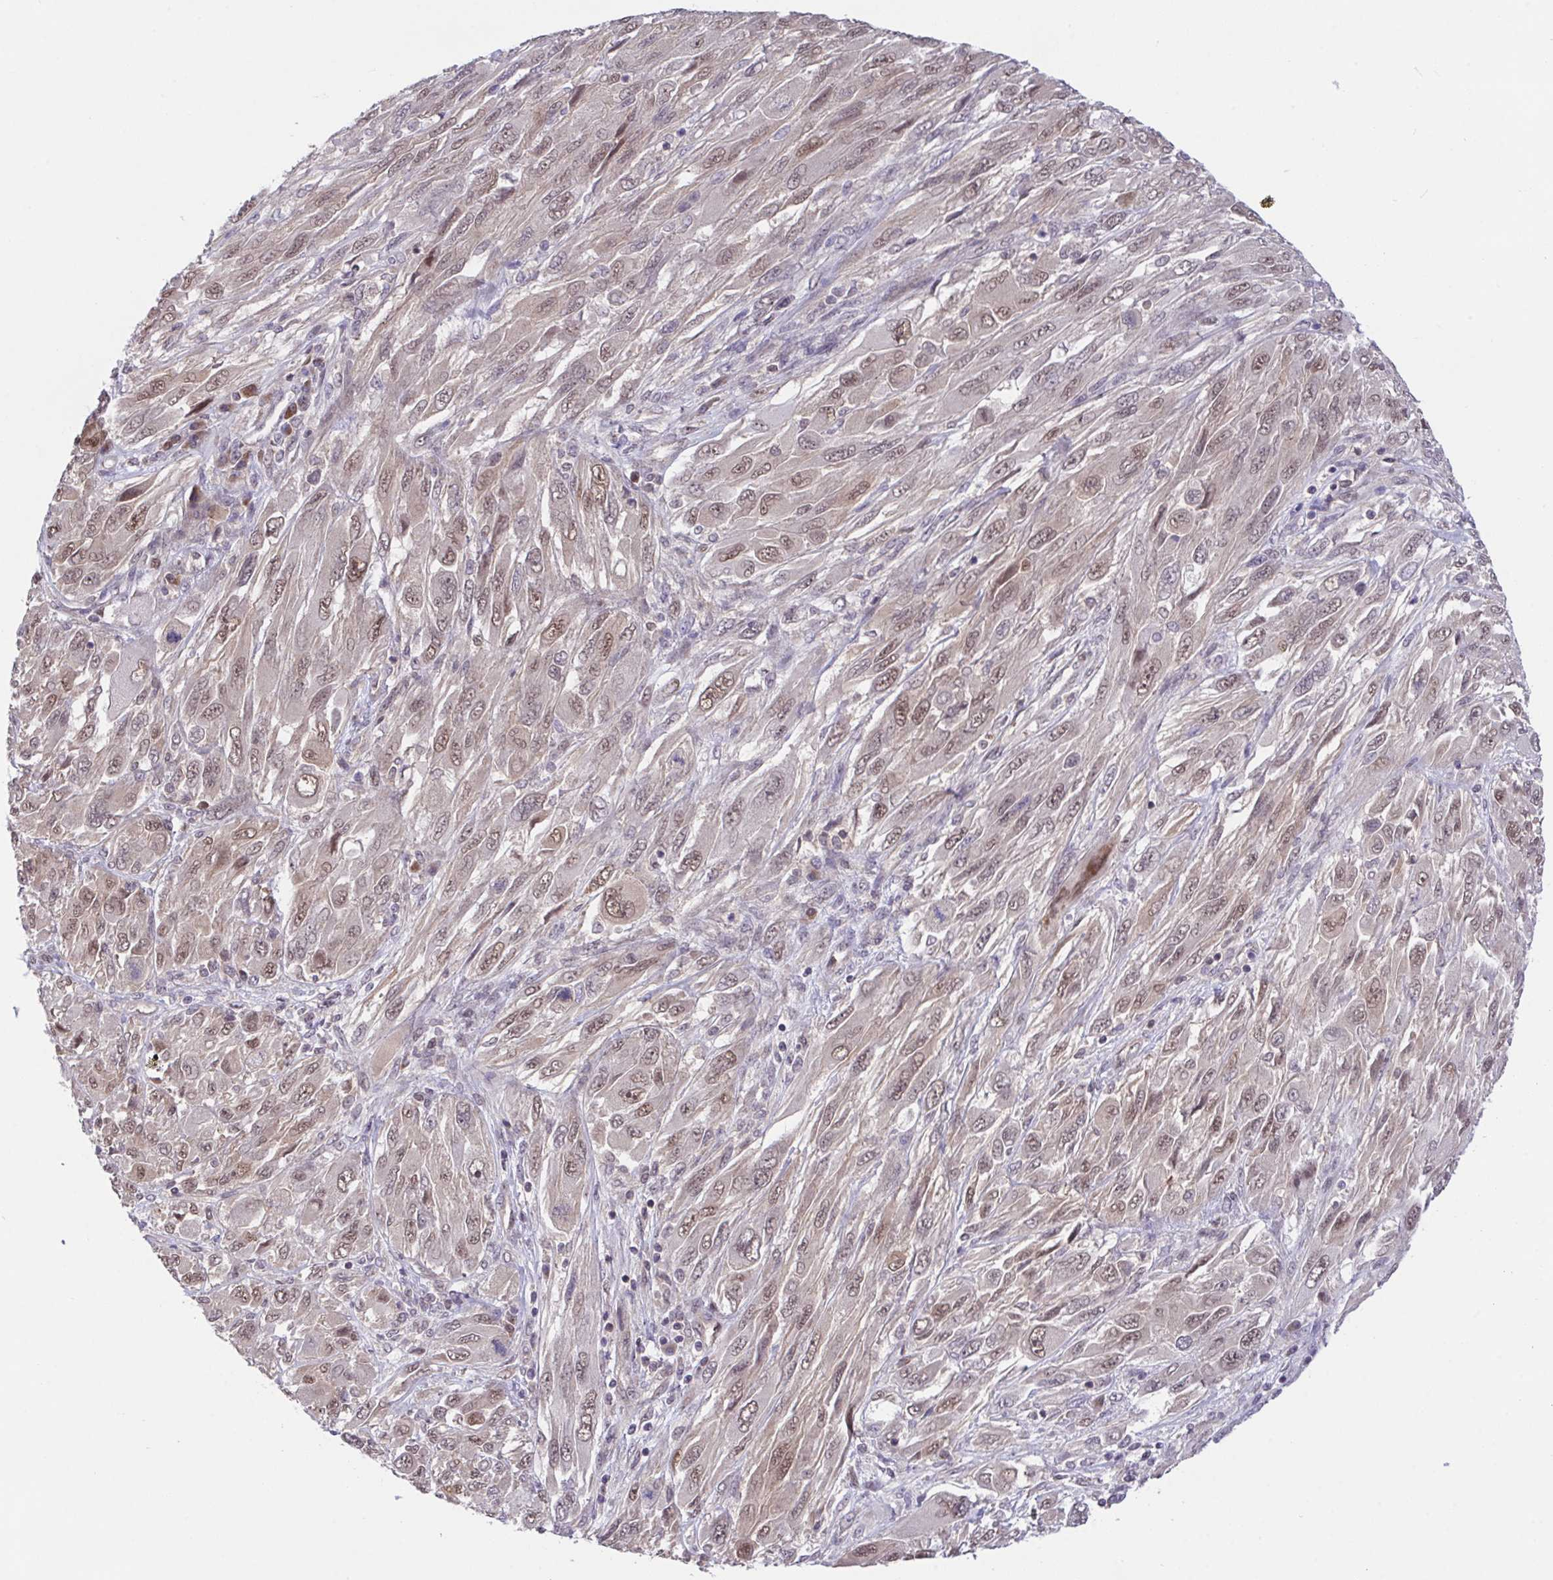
{"staining": {"intensity": "moderate", "quantity": ">75%", "location": "nuclear"}, "tissue": "melanoma", "cell_type": "Tumor cells", "image_type": "cancer", "snomed": [{"axis": "morphology", "description": "Malignant melanoma, NOS"}, {"axis": "topography", "description": "Skin"}], "caption": "About >75% of tumor cells in melanoma reveal moderate nuclear protein positivity as visualized by brown immunohistochemical staining.", "gene": "ZNF444", "patient": {"sex": "female", "age": 91}}